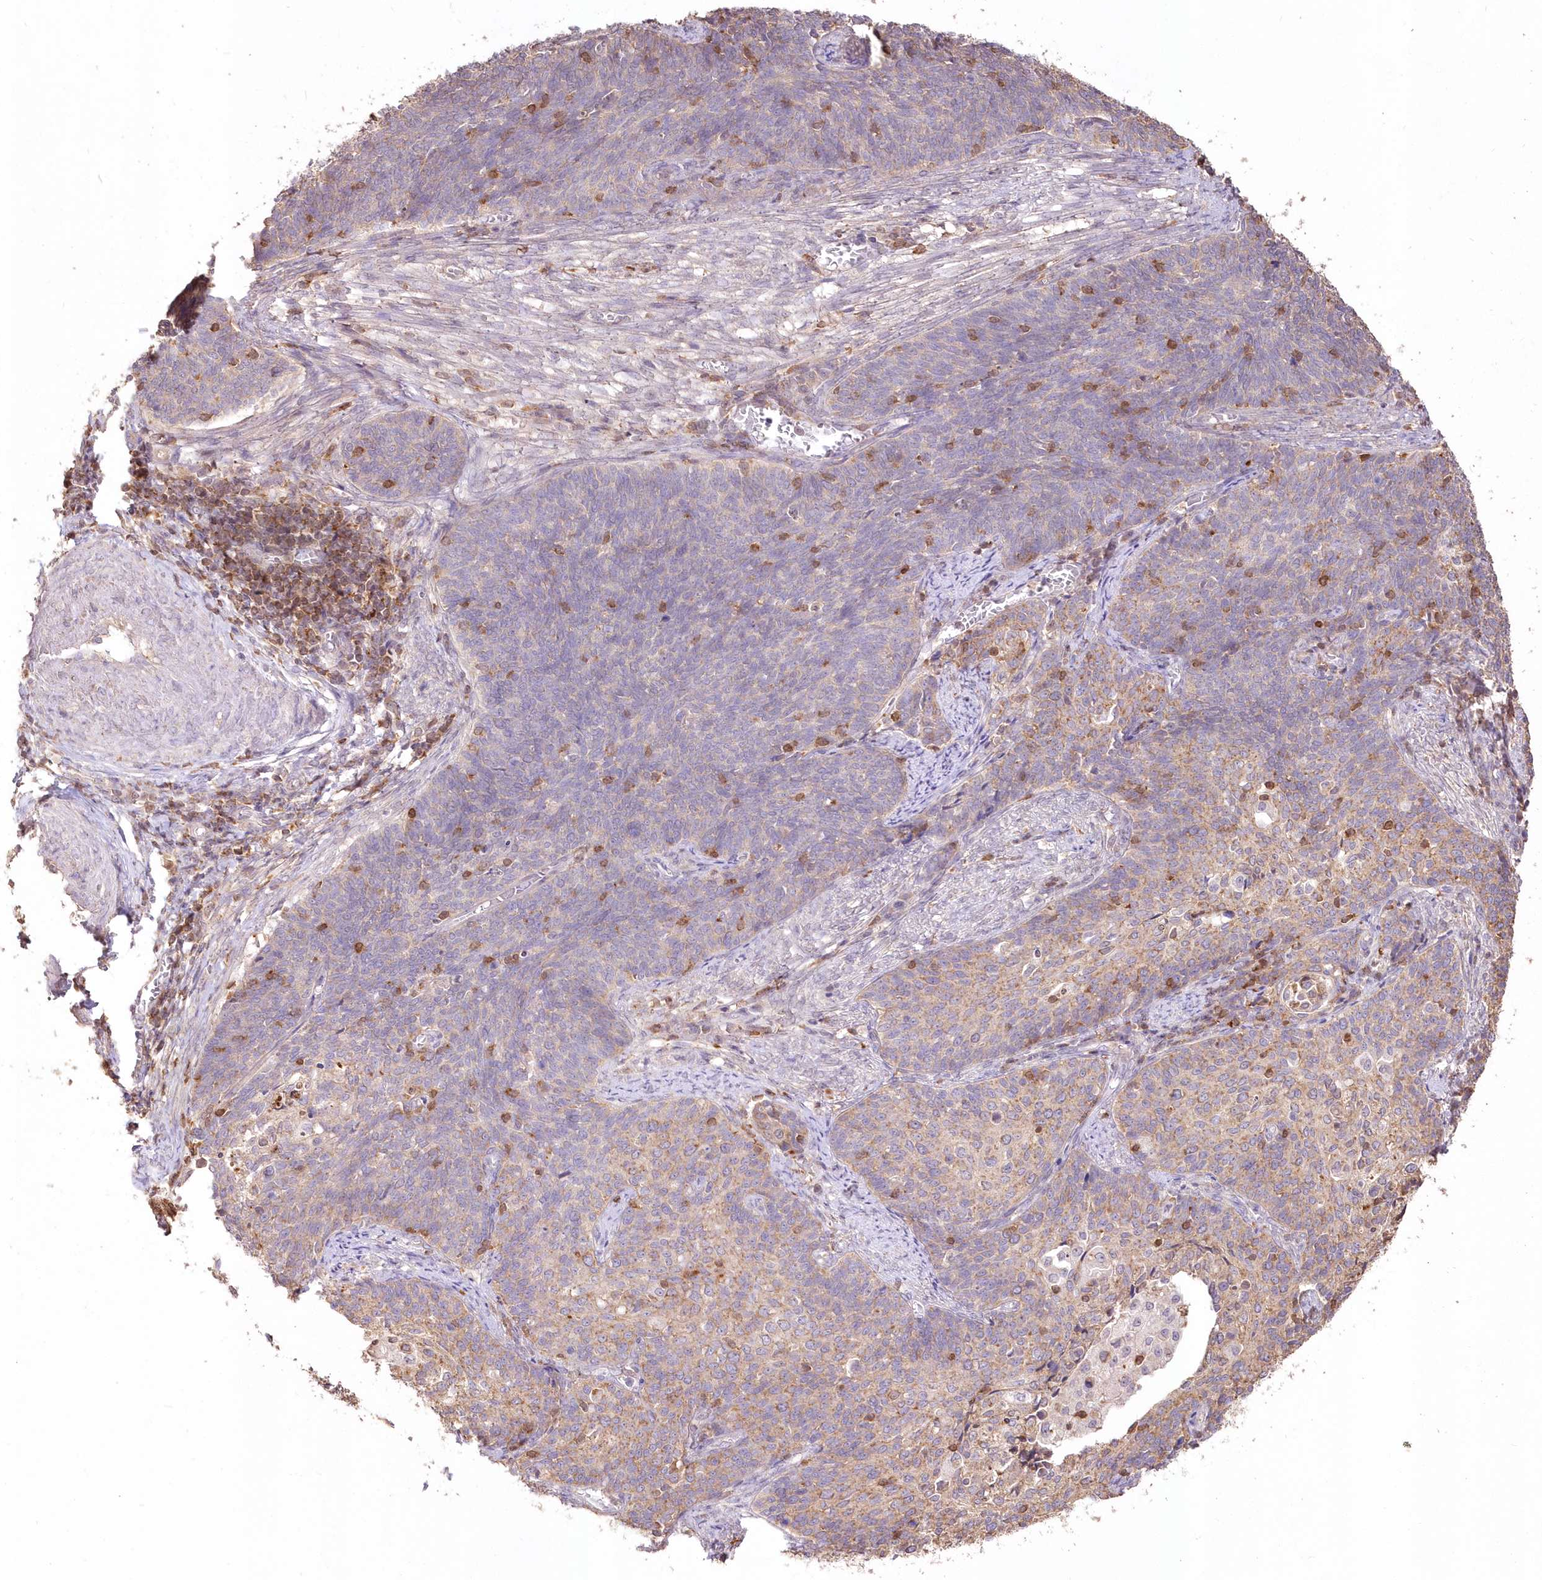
{"staining": {"intensity": "weak", "quantity": "<25%", "location": "cytoplasmic/membranous"}, "tissue": "cervical cancer", "cell_type": "Tumor cells", "image_type": "cancer", "snomed": [{"axis": "morphology", "description": "Squamous cell carcinoma, NOS"}, {"axis": "topography", "description": "Cervix"}], "caption": "The micrograph displays no significant positivity in tumor cells of cervical cancer.", "gene": "STK17B", "patient": {"sex": "female", "age": 39}}